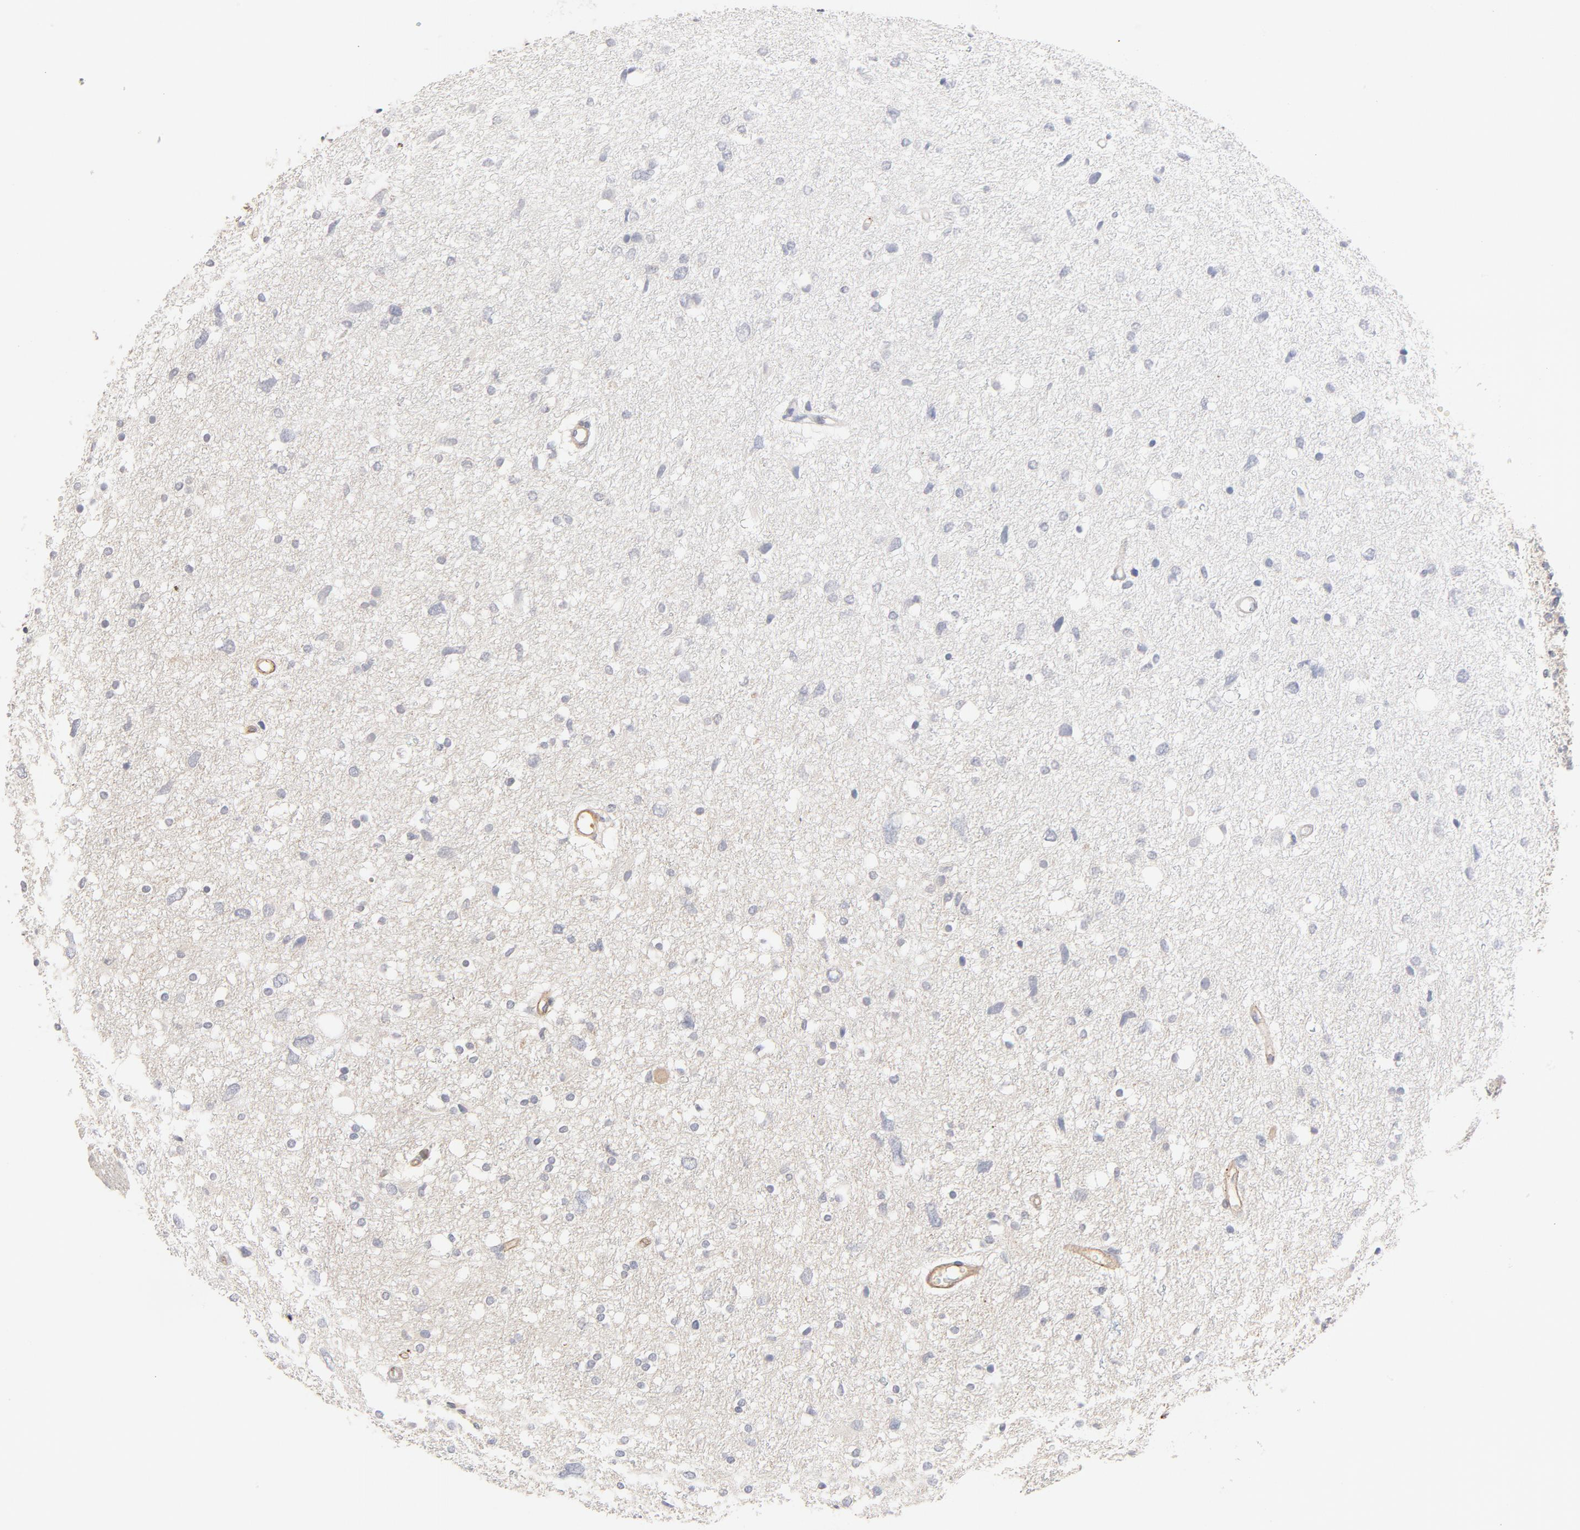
{"staining": {"intensity": "negative", "quantity": "none", "location": "none"}, "tissue": "glioma", "cell_type": "Tumor cells", "image_type": "cancer", "snomed": [{"axis": "morphology", "description": "Glioma, malignant, High grade"}, {"axis": "topography", "description": "Brain"}], "caption": "Immunohistochemical staining of malignant glioma (high-grade) displays no significant expression in tumor cells. Nuclei are stained in blue.", "gene": "STRN3", "patient": {"sex": "female", "age": 59}}